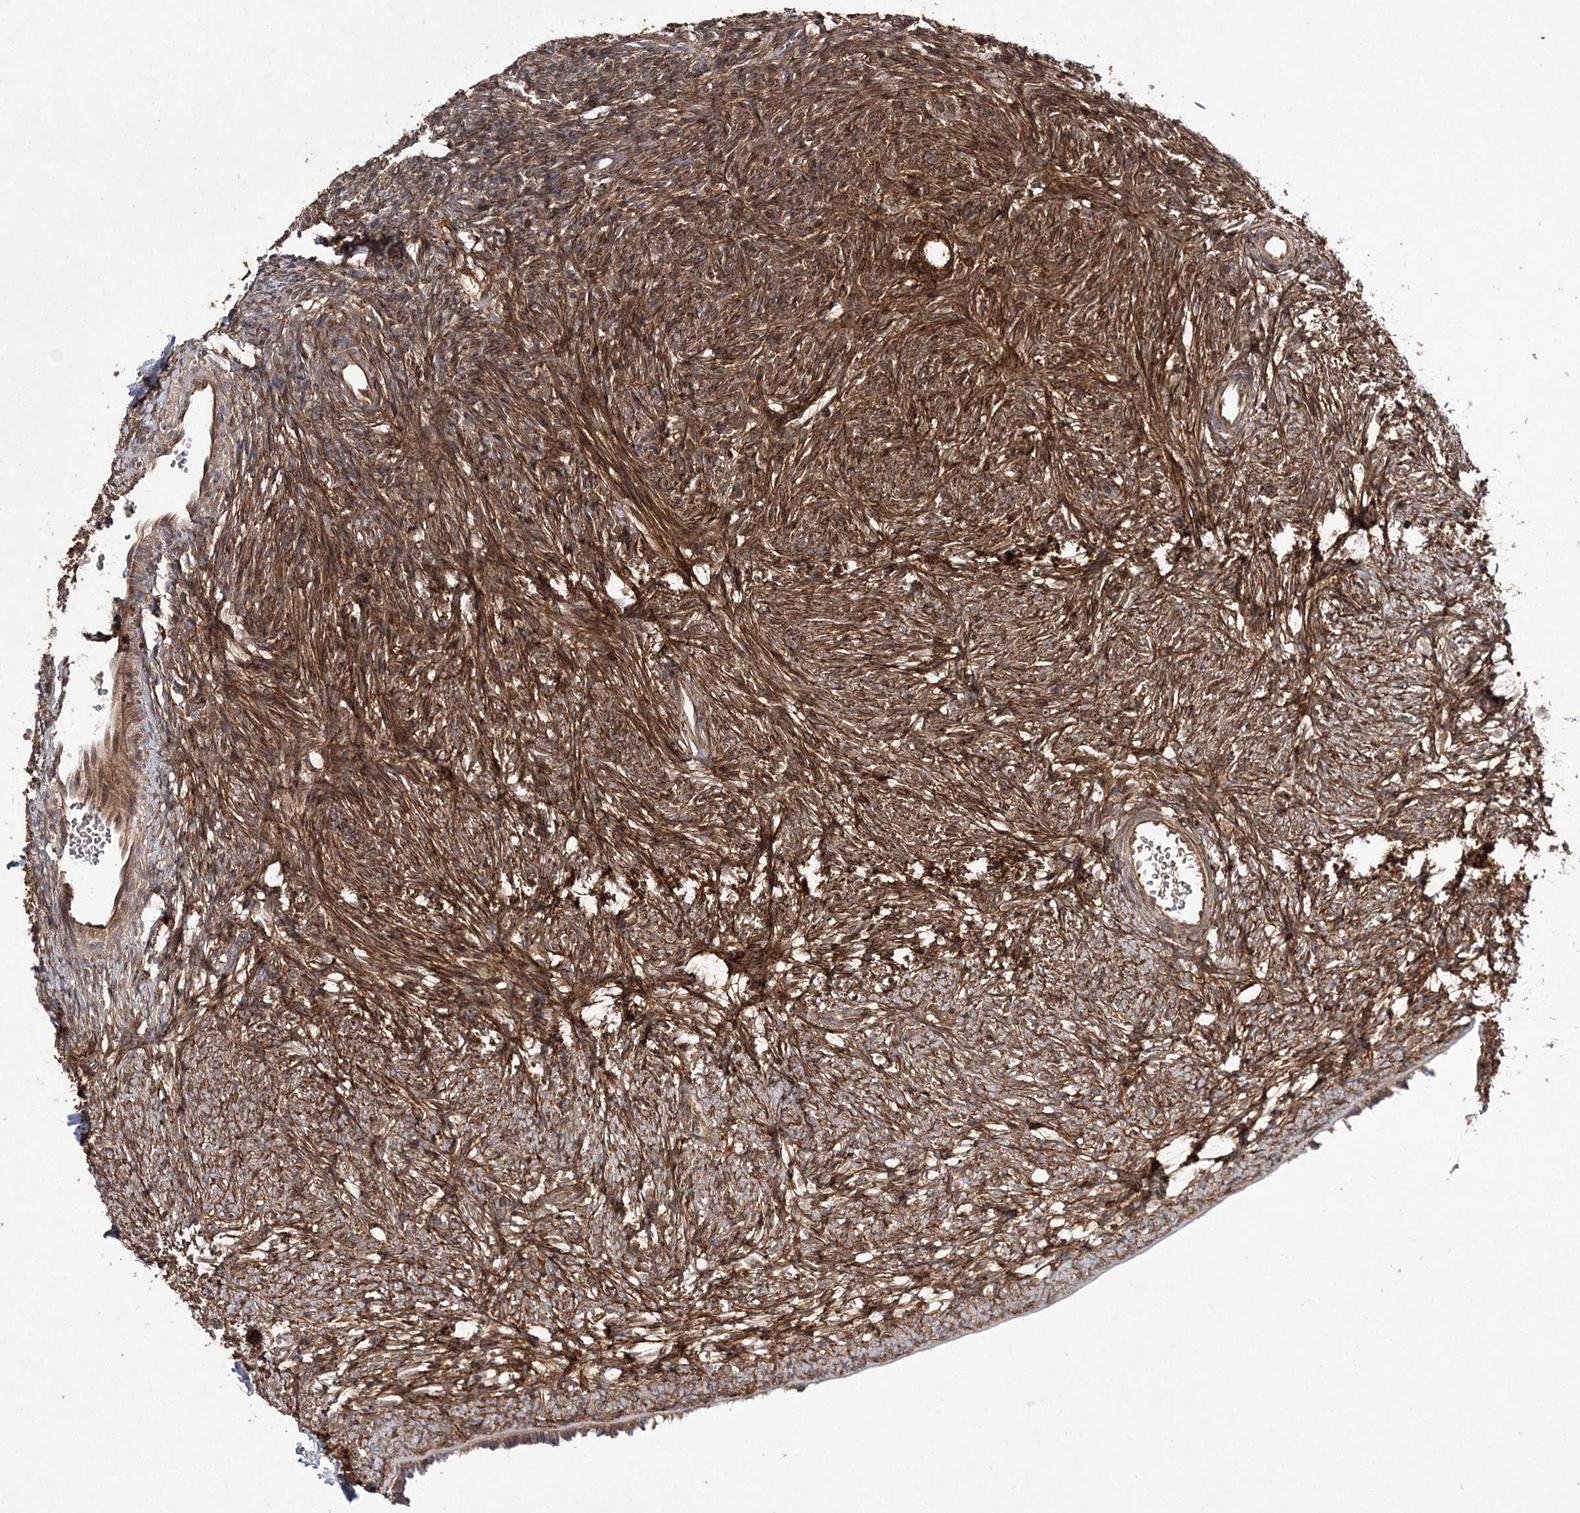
{"staining": {"intensity": "moderate", "quantity": ">75%", "location": "cytoplasmic/membranous"}, "tissue": "ovary", "cell_type": "Follicle cells", "image_type": "normal", "snomed": [{"axis": "morphology", "description": "Normal tissue, NOS"}, {"axis": "topography", "description": "Ovary"}], "caption": "Ovary stained with immunohistochemistry (IHC) shows moderate cytoplasmic/membranous positivity in about >75% of follicle cells. (DAB IHC, brown staining for protein, blue staining for nuclei).", "gene": "TMEM9B", "patient": {"sex": "female", "age": 34}}